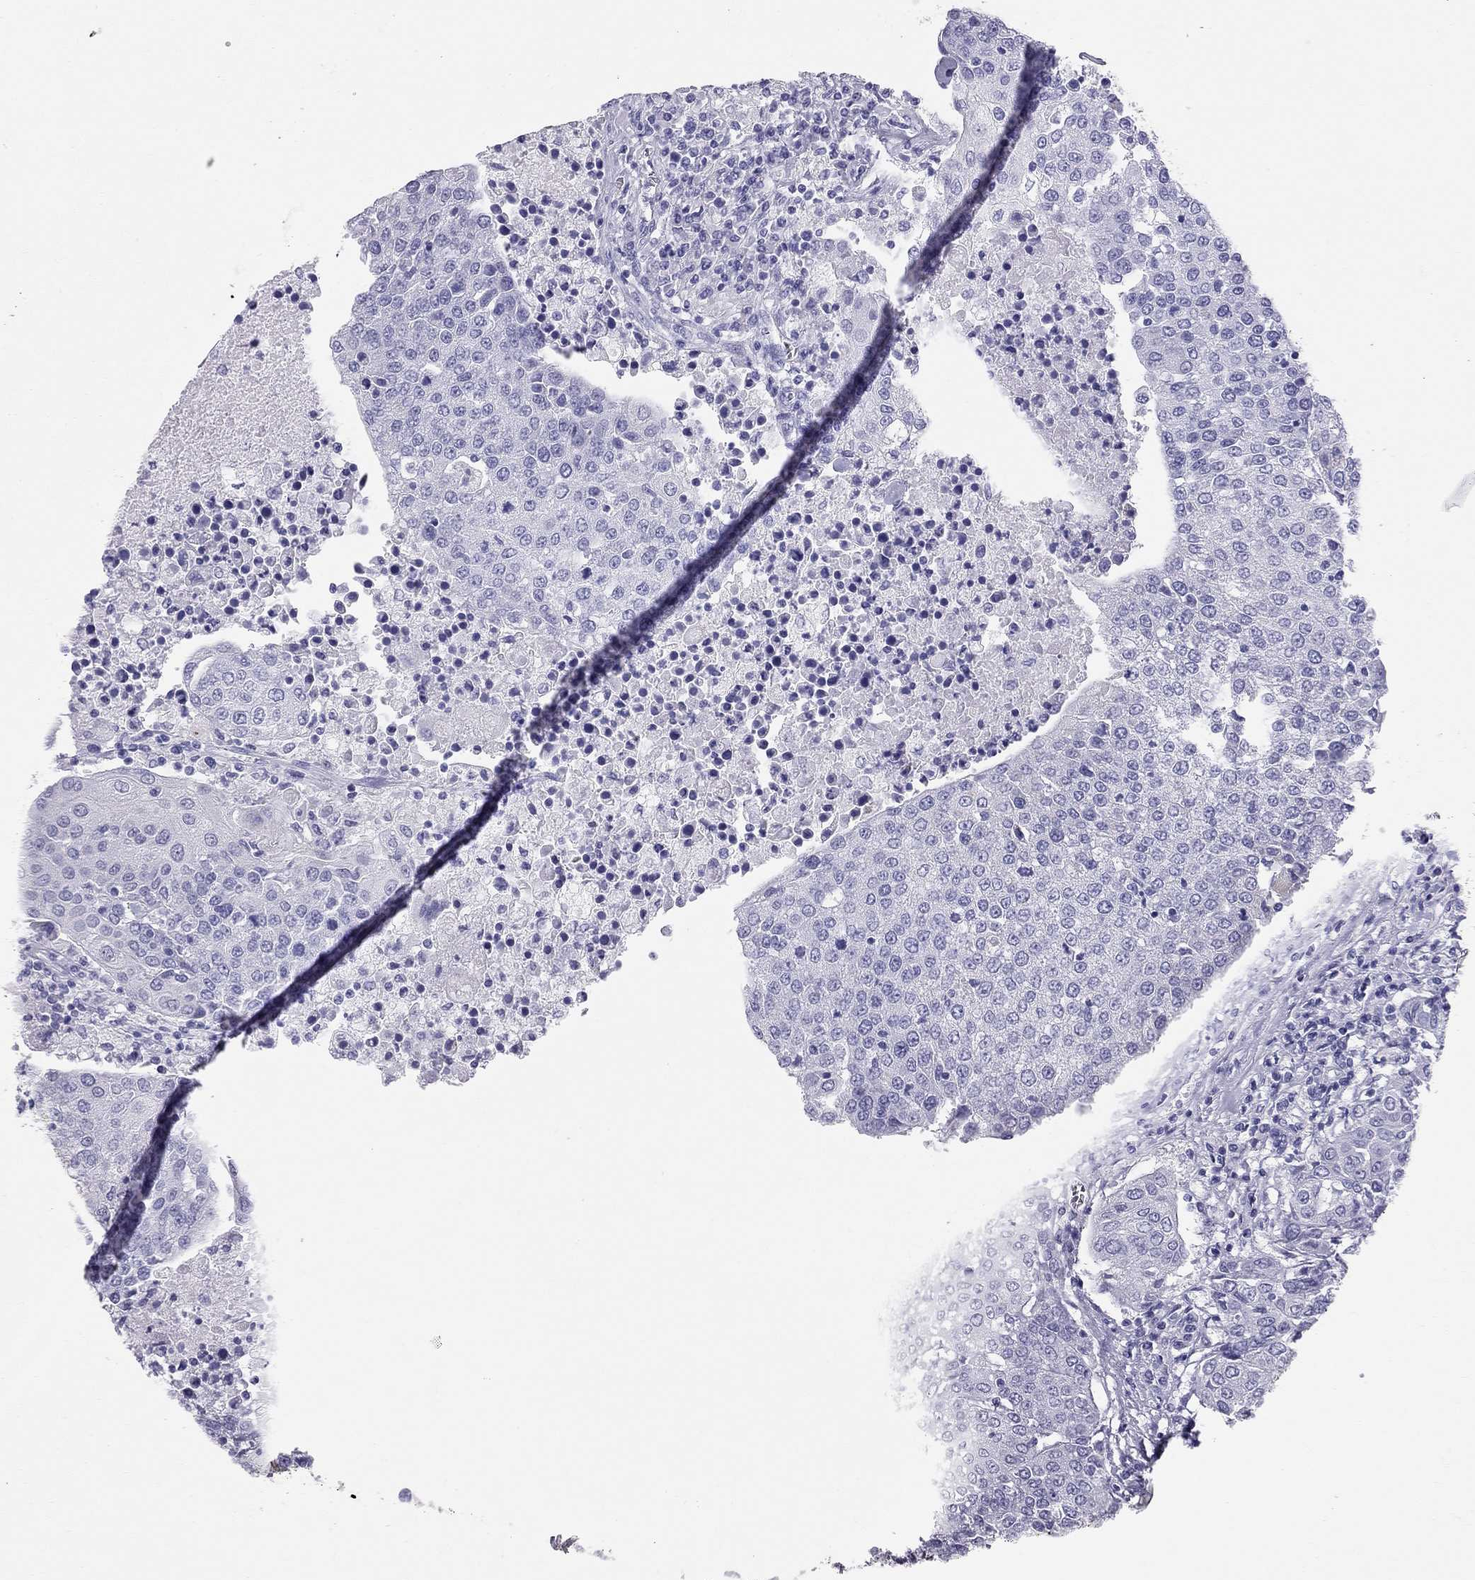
{"staining": {"intensity": "negative", "quantity": "none", "location": "none"}, "tissue": "urothelial cancer", "cell_type": "Tumor cells", "image_type": "cancer", "snomed": [{"axis": "morphology", "description": "Urothelial carcinoma, High grade"}, {"axis": "topography", "description": "Urinary bladder"}], "caption": "Tumor cells show no significant protein staining in urothelial cancer.", "gene": "TRPM3", "patient": {"sex": "female", "age": 85}}